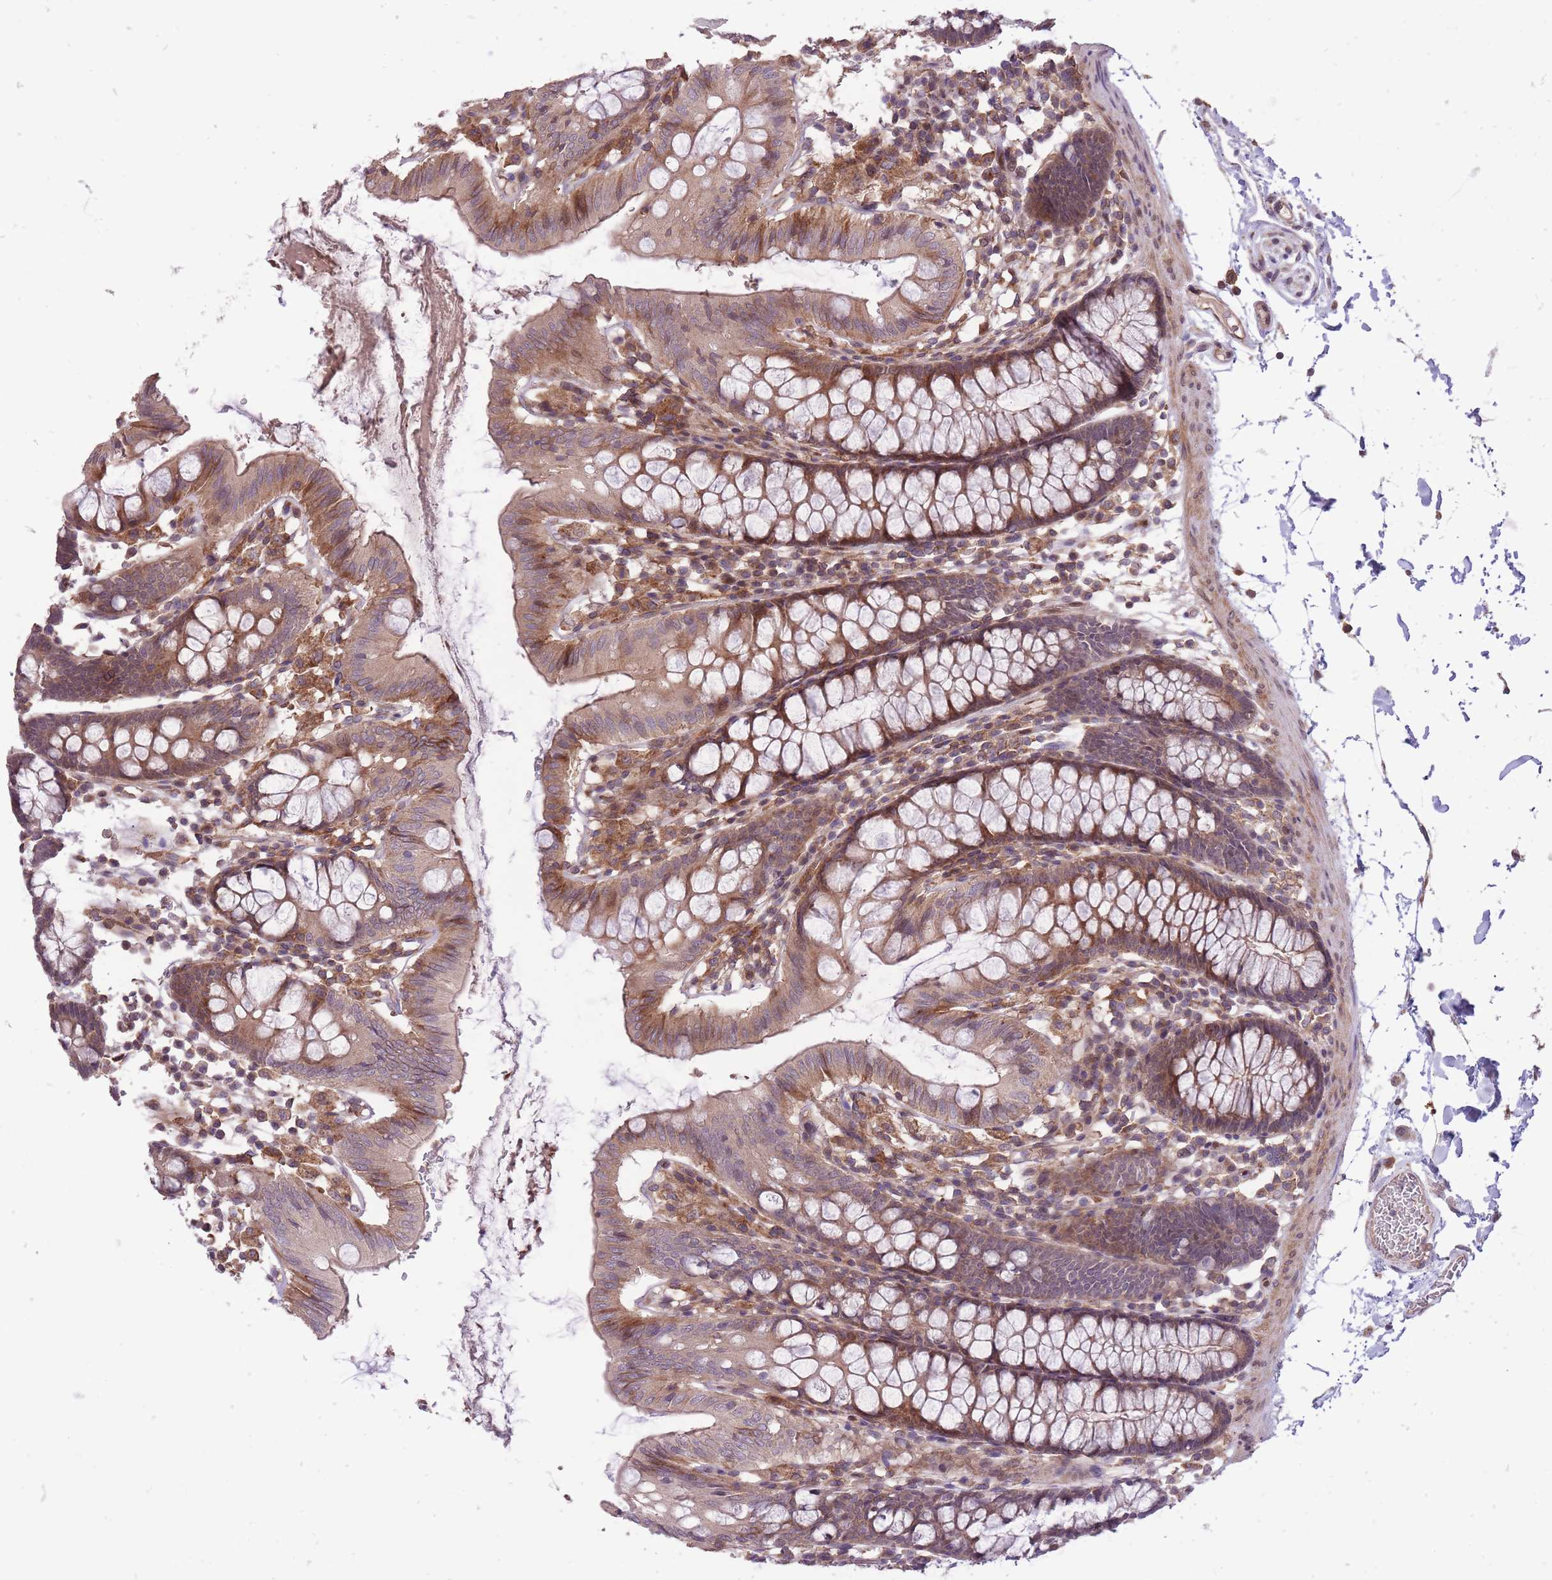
{"staining": {"intensity": "moderate", "quantity": ">75%", "location": "cytoplasmic/membranous"}, "tissue": "colon", "cell_type": "Endothelial cells", "image_type": "normal", "snomed": [{"axis": "morphology", "description": "Normal tissue, NOS"}, {"axis": "topography", "description": "Colon"}], "caption": "A histopathology image of colon stained for a protein shows moderate cytoplasmic/membranous brown staining in endothelial cells.", "gene": "TET3", "patient": {"sex": "male", "age": 75}}